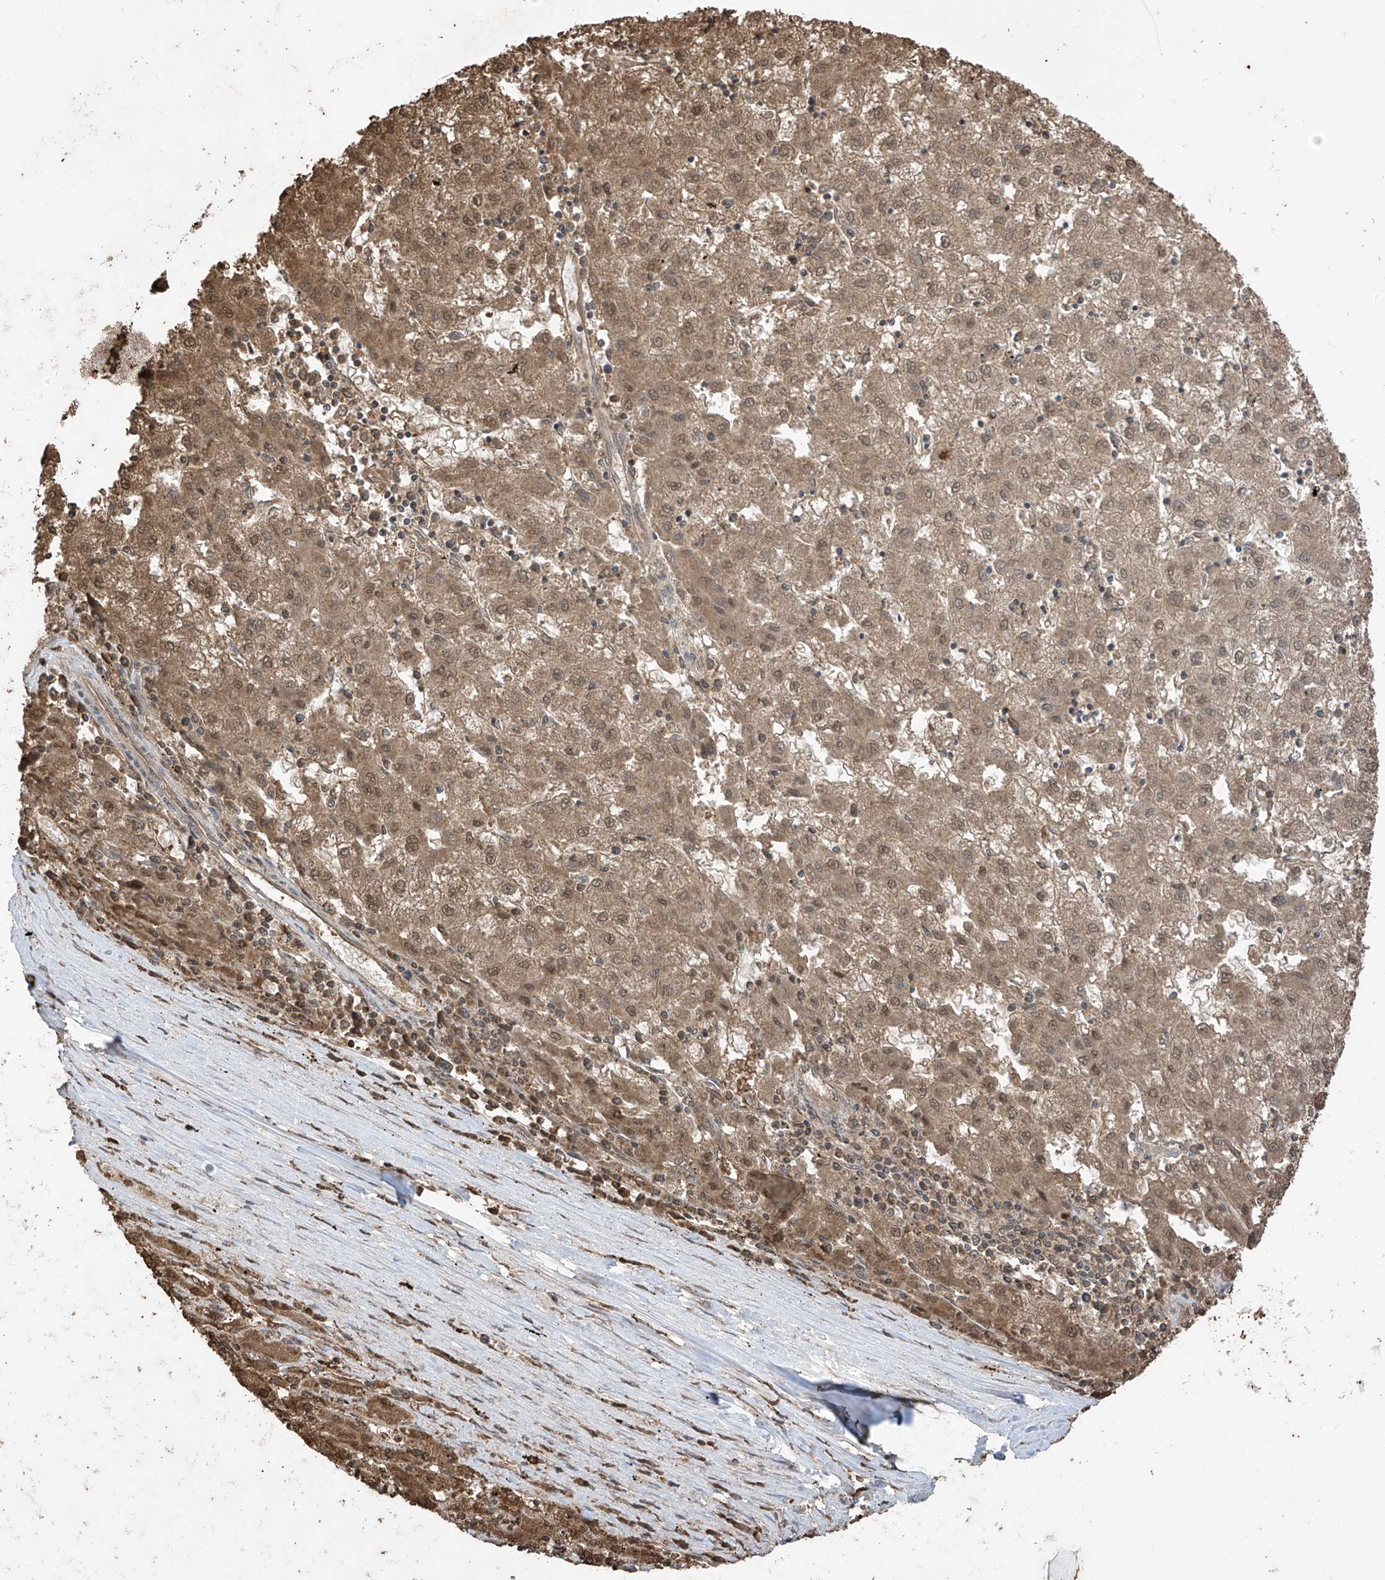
{"staining": {"intensity": "moderate", "quantity": ">75%", "location": "cytoplasmic/membranous,nuclear"}, "tissue": "liver cancer", "cell_type": "Tumor cells", "image_type": "cancer", "snomed": [{"axis": "morphology", "description": "Carcinoma, Hepatocellular, NOS"}, {"axis": "topography", "description": "Liver"}], "caption": "Immunohistochemical staining of liver hepatocellular carcinoma shows medium levels of moderate cytoplasmic/membranous and nuclear protein positivity in about >75% of tumor cells.", "gene": "PNPT1", "patient": {"sex": "male", "age": 72}}